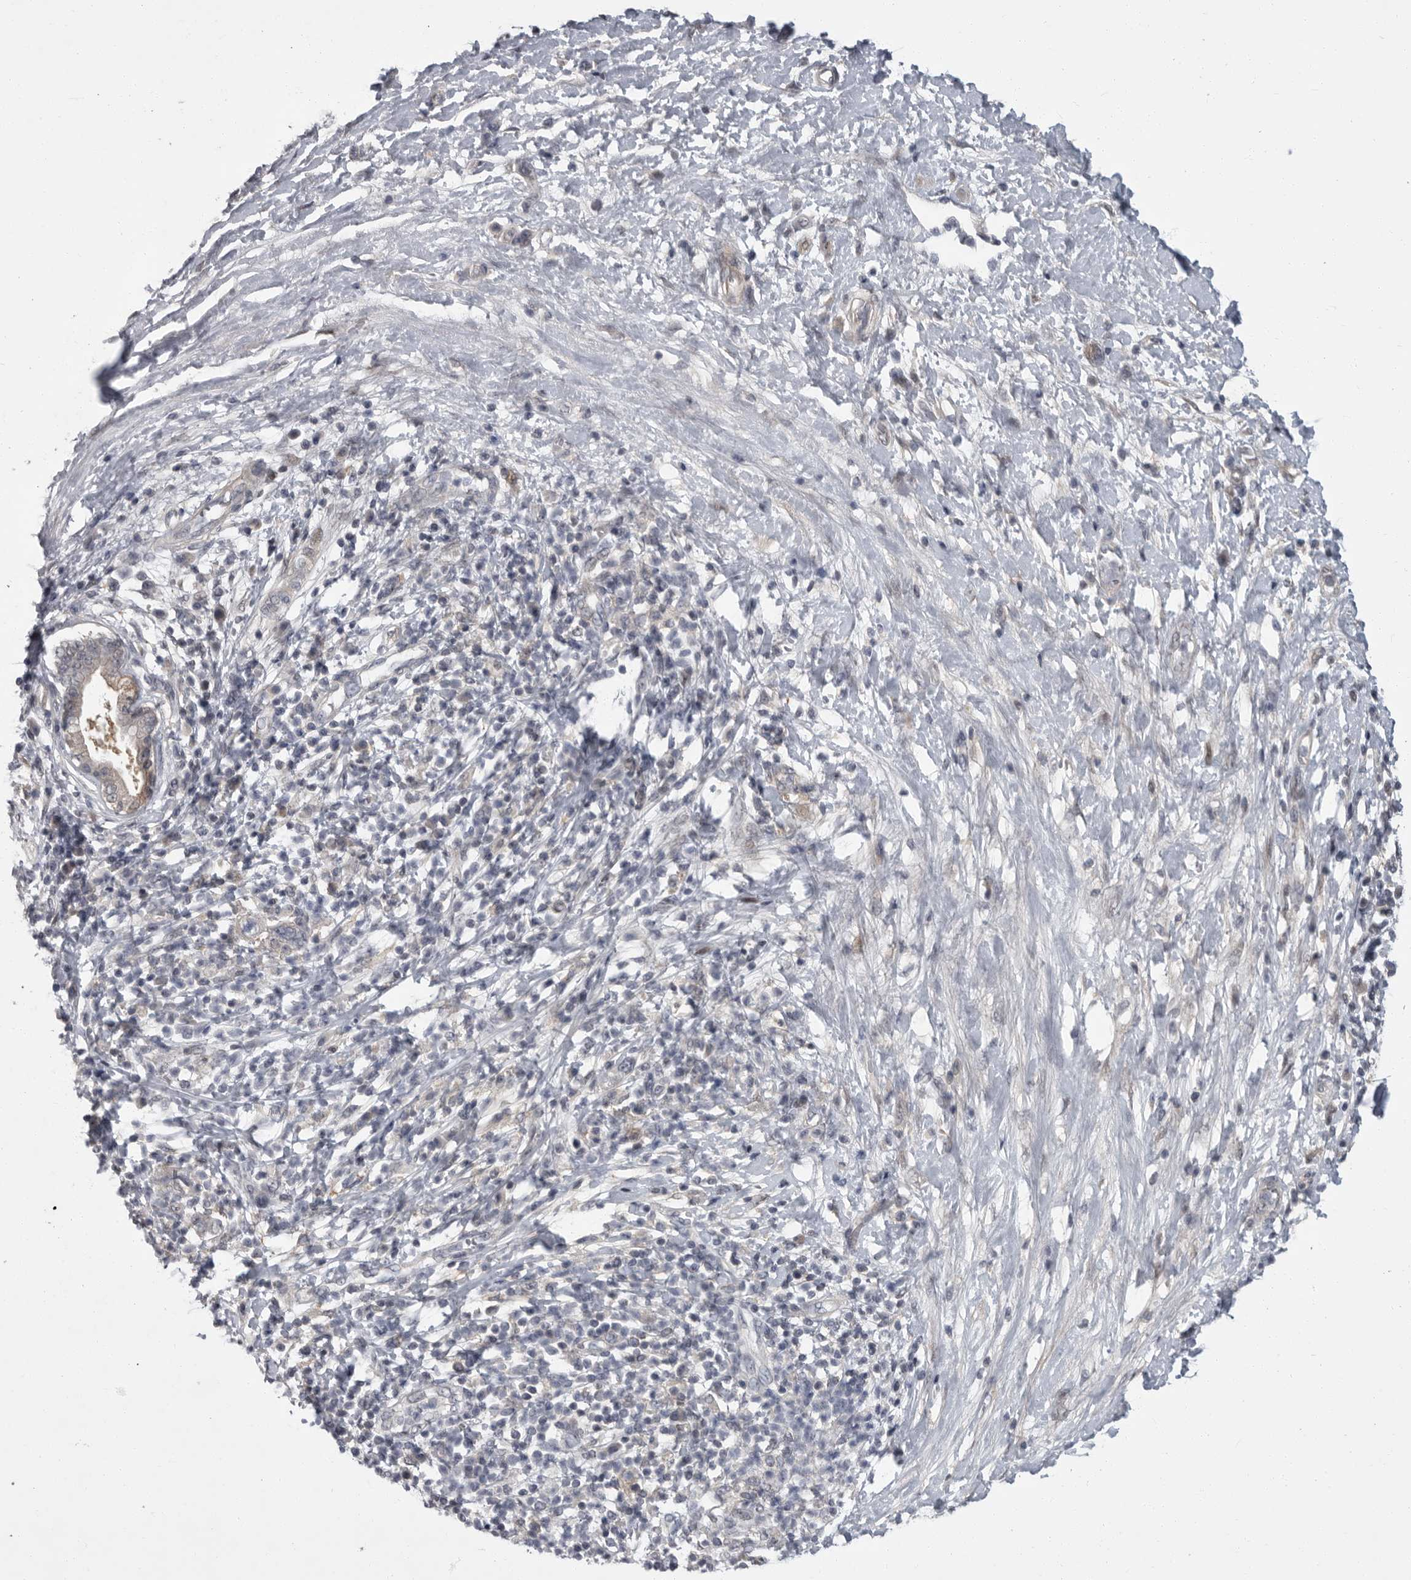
{"staining": {"intensity": "negative", "quantity": "none", "location": "none"}, "tissue": "pancreatic cancer", "cell_type": "Tumor cells", "image_type": "cancer", "snomed": [{"axis": "morphology", "description": "Adenocarcinoma, NOS"}, {"axis": "topography", "description": "Pancreas"}], "caption": "Pancreatic cancer (adenocarcinoma) stained for a protein using immunohistochemistry reveals no positivity tumor cells.", "gene": "PDE7A", "patient": {"sex": "female", "age": 73}}